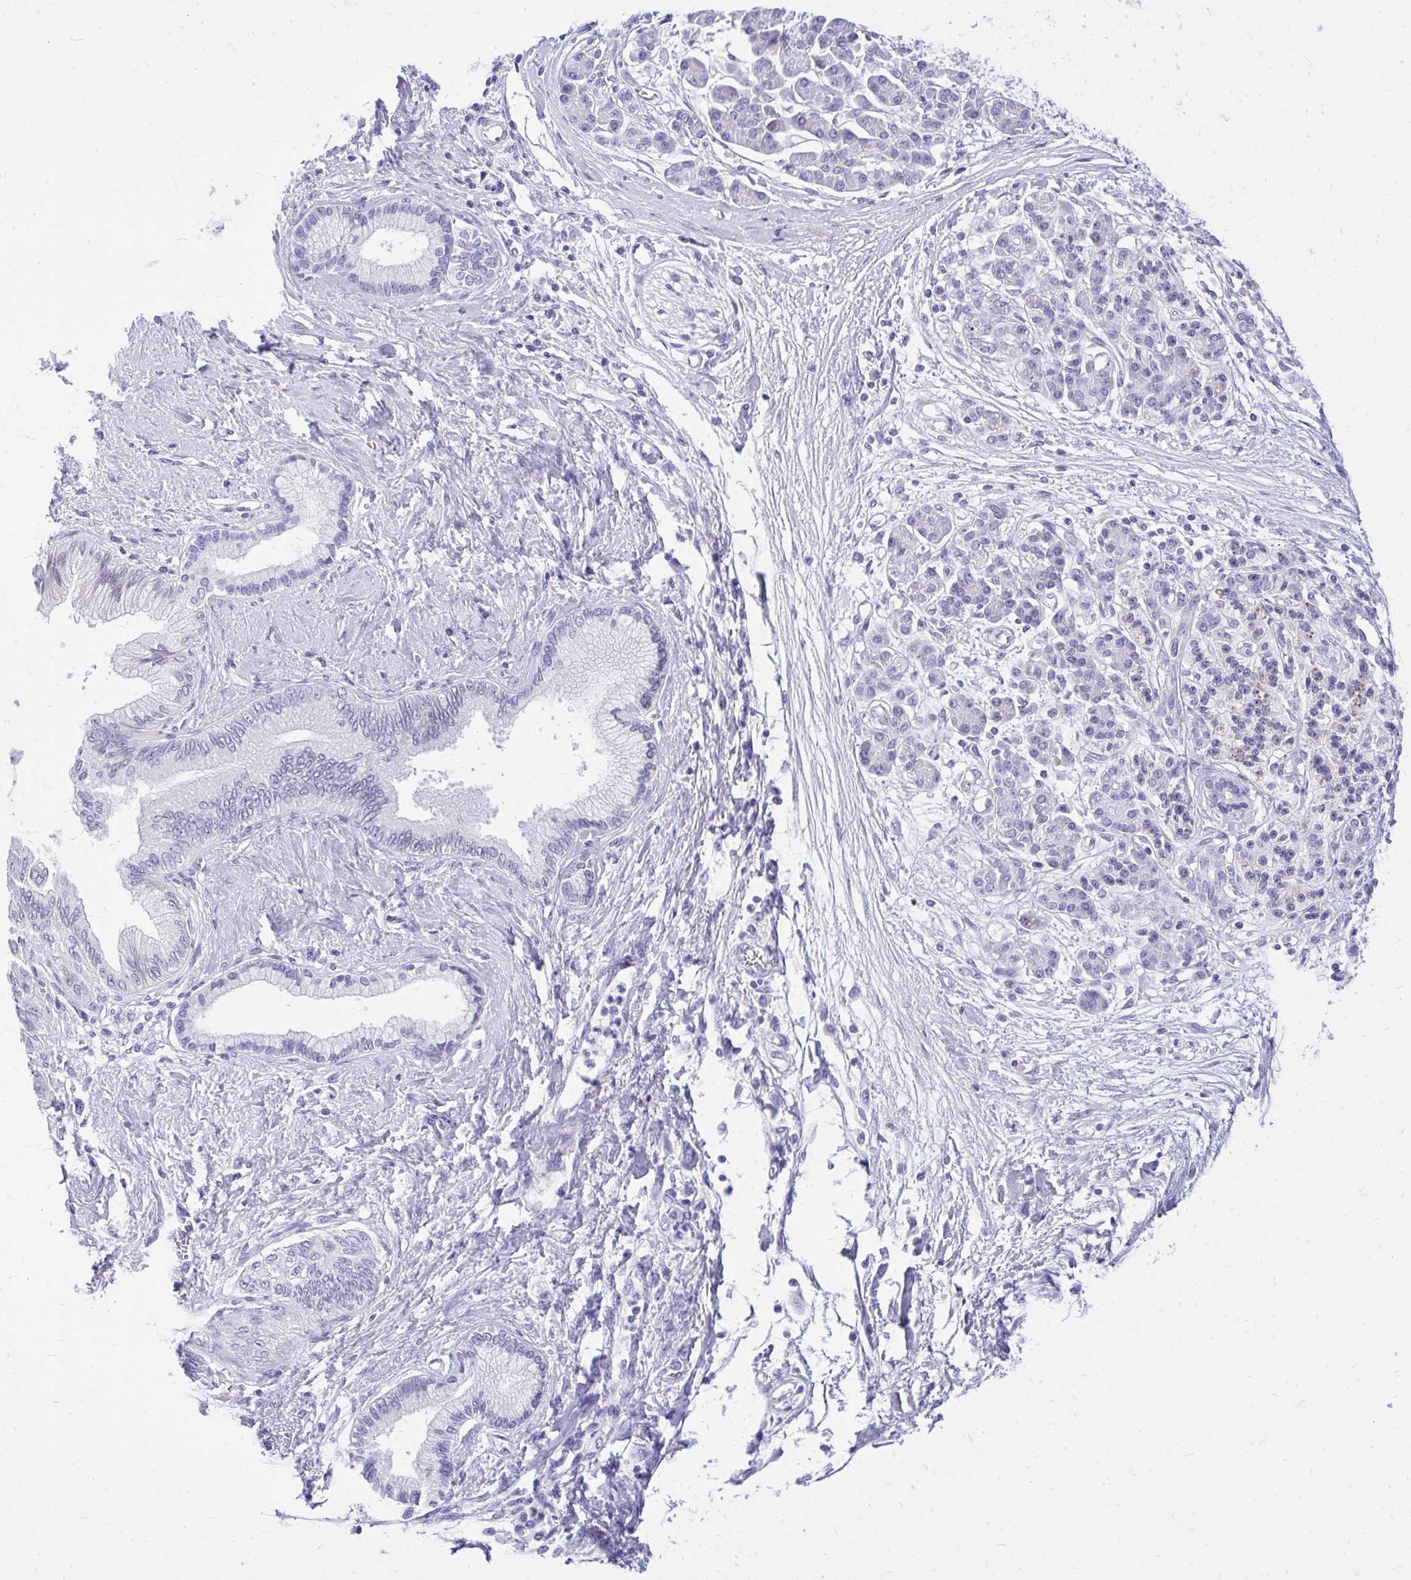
{"staining": {"intensity": "negative", "quantity": "none", "location": "none"}, "tissue": "pancreatic cancer", "cell_type": "Tumor cells", "image_type": "cancer", "snomed": [{"axis": "morphology", "description": "Adenocarcinoma, NOS"}, {"axis": "topography", "description": "Pancreas"}], "caption": "This photomicrograph is of pancreatic adenocarcinoma stained with immunohistochemistry to label a protein in brown with the nuclei are counter-stained blue. There is no expression in tumor cells.", "gene": "GABRA1", "patient": {"sex": "female", "age": 77}}